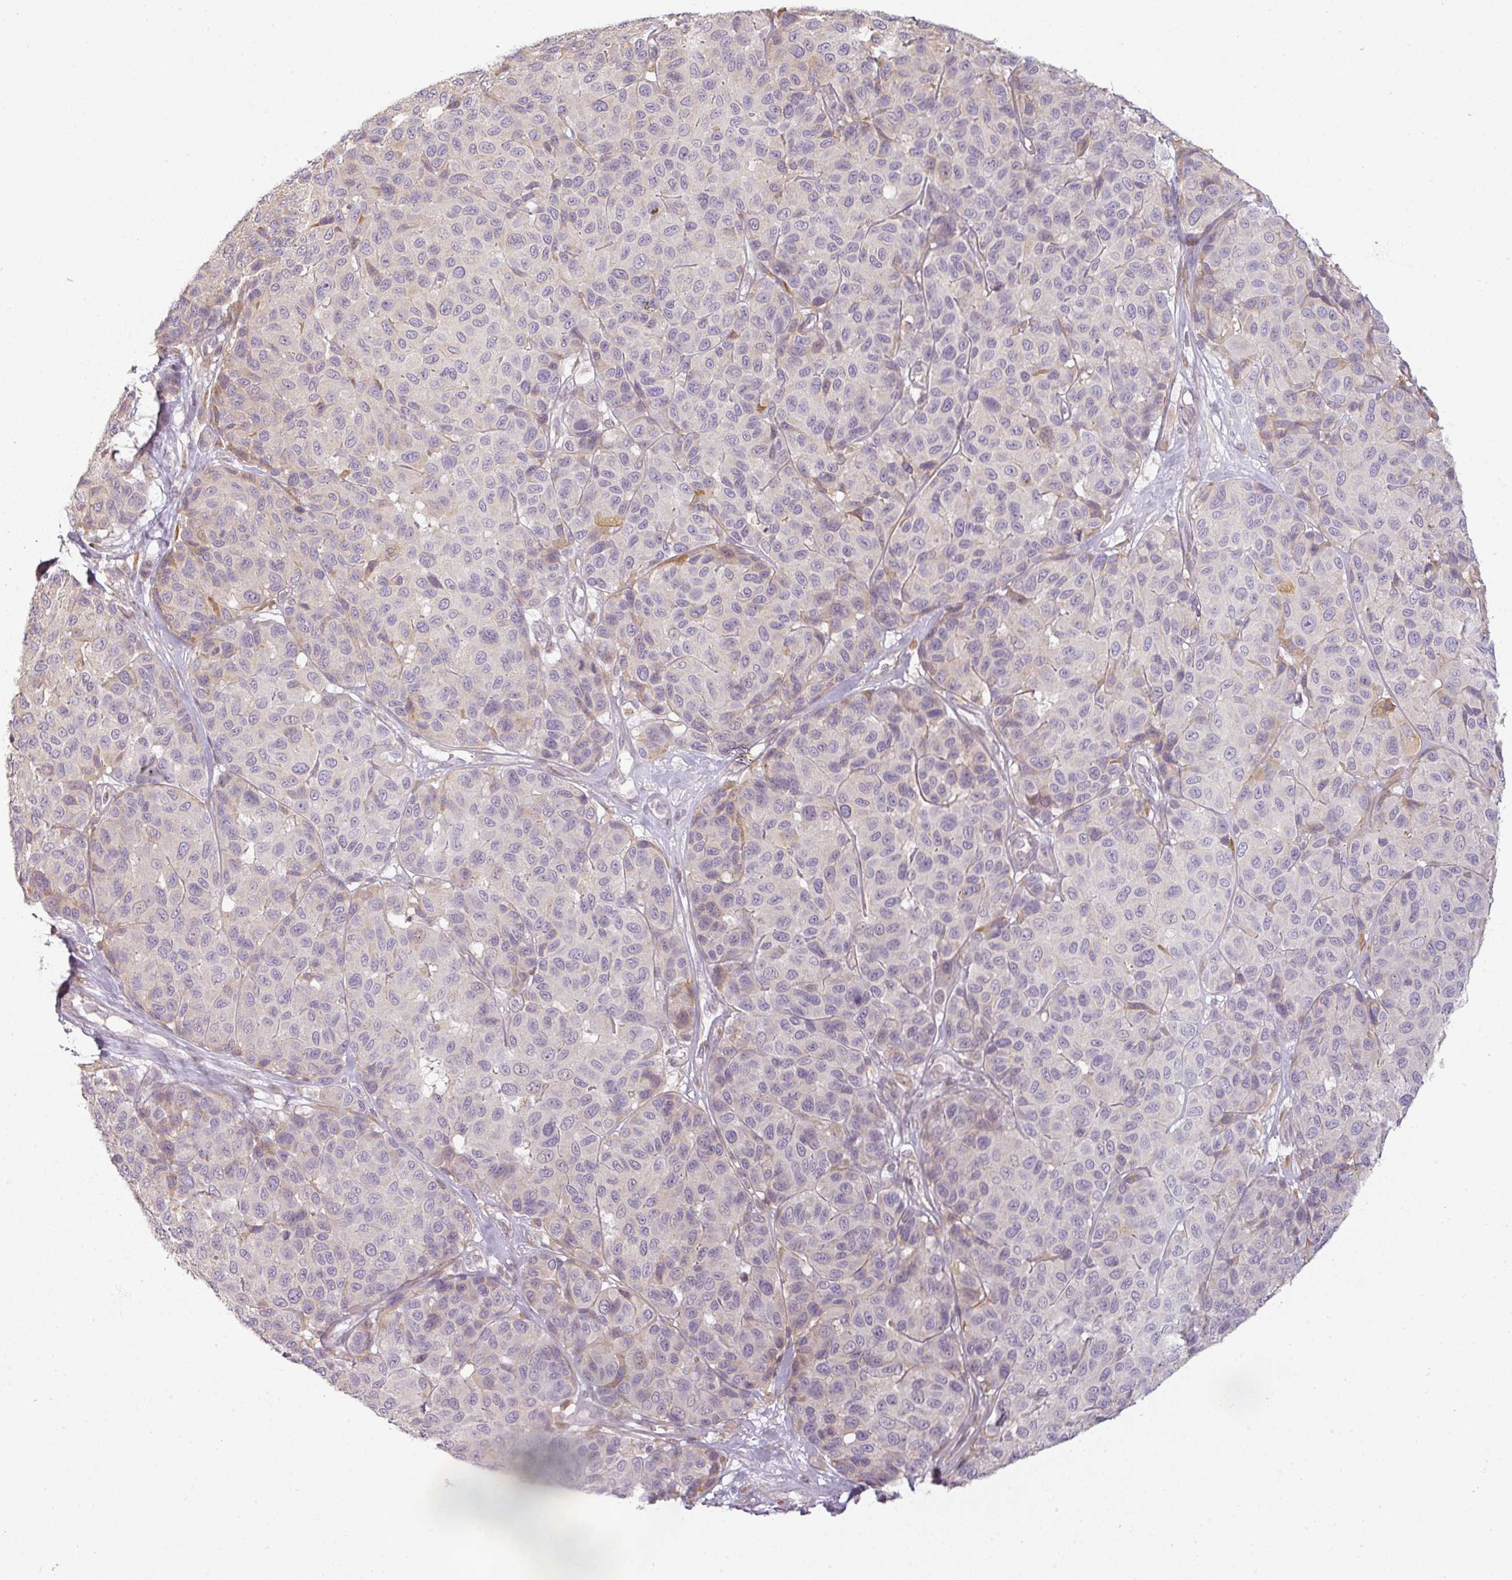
{"staining": {"intensity": "negative", "quantity": "none", "location": "none"}, "tissue": "melanoma", "cell_type": "Tumor cells", "image_type": "cancer", "snomed": [{"axis": "morphology", "description": "Malignant melanoma, NOS"}, {"axis": "topography", "description": "Skin"}], "caption": "An image of melanoma stained for a protein displays no brown staining in tumor cells.", "gene": "CCDC144A", "patient": {"sex": "female", "age": 66}}